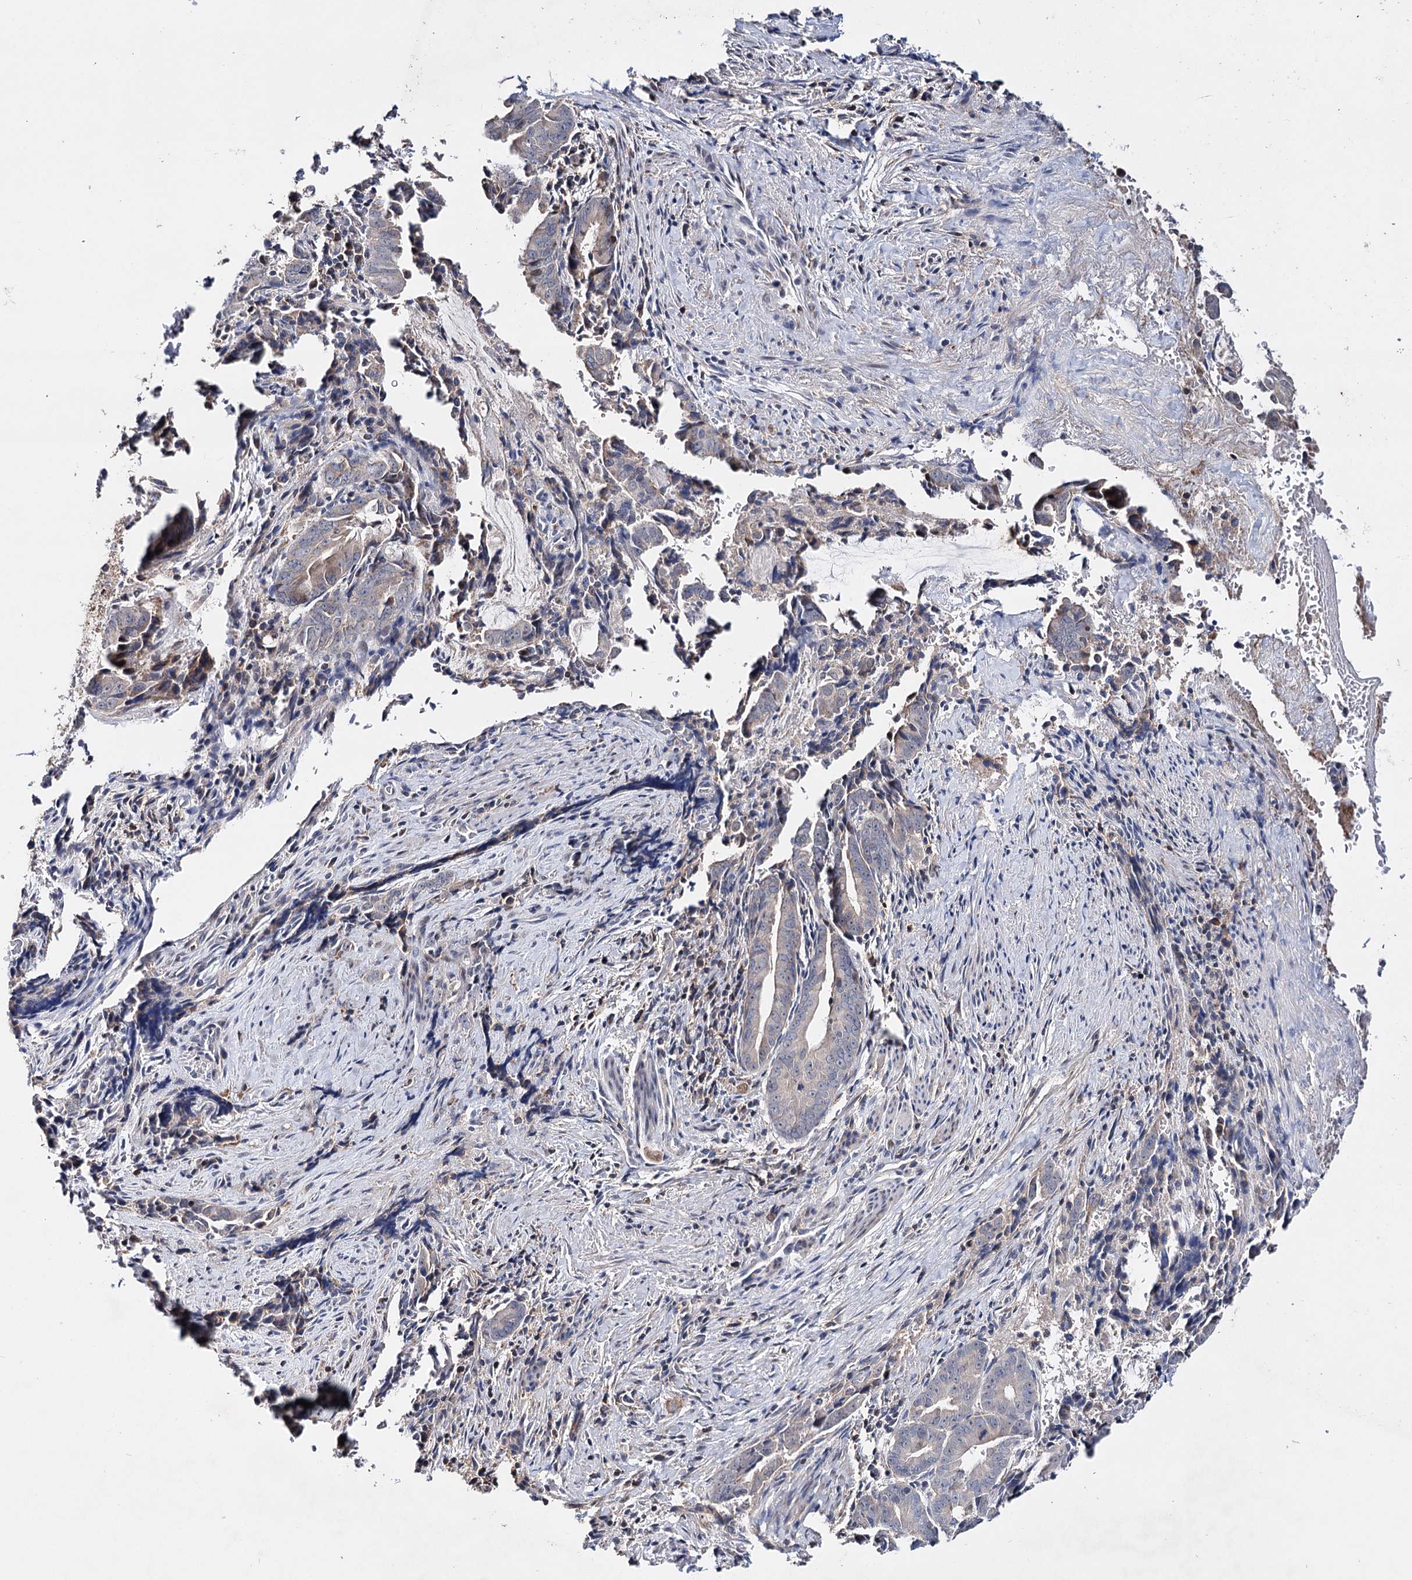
{"staining": {"intensity": "moderate", "quantity": "<25%", "location": "cytoplasmic/membranous,nuclear"}, "tissue": "pancreatic cancer", "cell_type": "Tumor cells", "image_type": "cancer", "snomed": [{"axis": "morphology", "description": "Adenocarcinoma, NOS"}, {"axis": "topography", "description": "Pancreas"}], "caption": "Immunohistochemistry of pancreatic cancer reveals low levels of moderate cytoplasmic/membranous and nuclear staining in approximately <25% of tumor cells. Nuclei are stained in blue.", "gene": "CFAP46", "patient": {"sex": "female", "age": 63}}